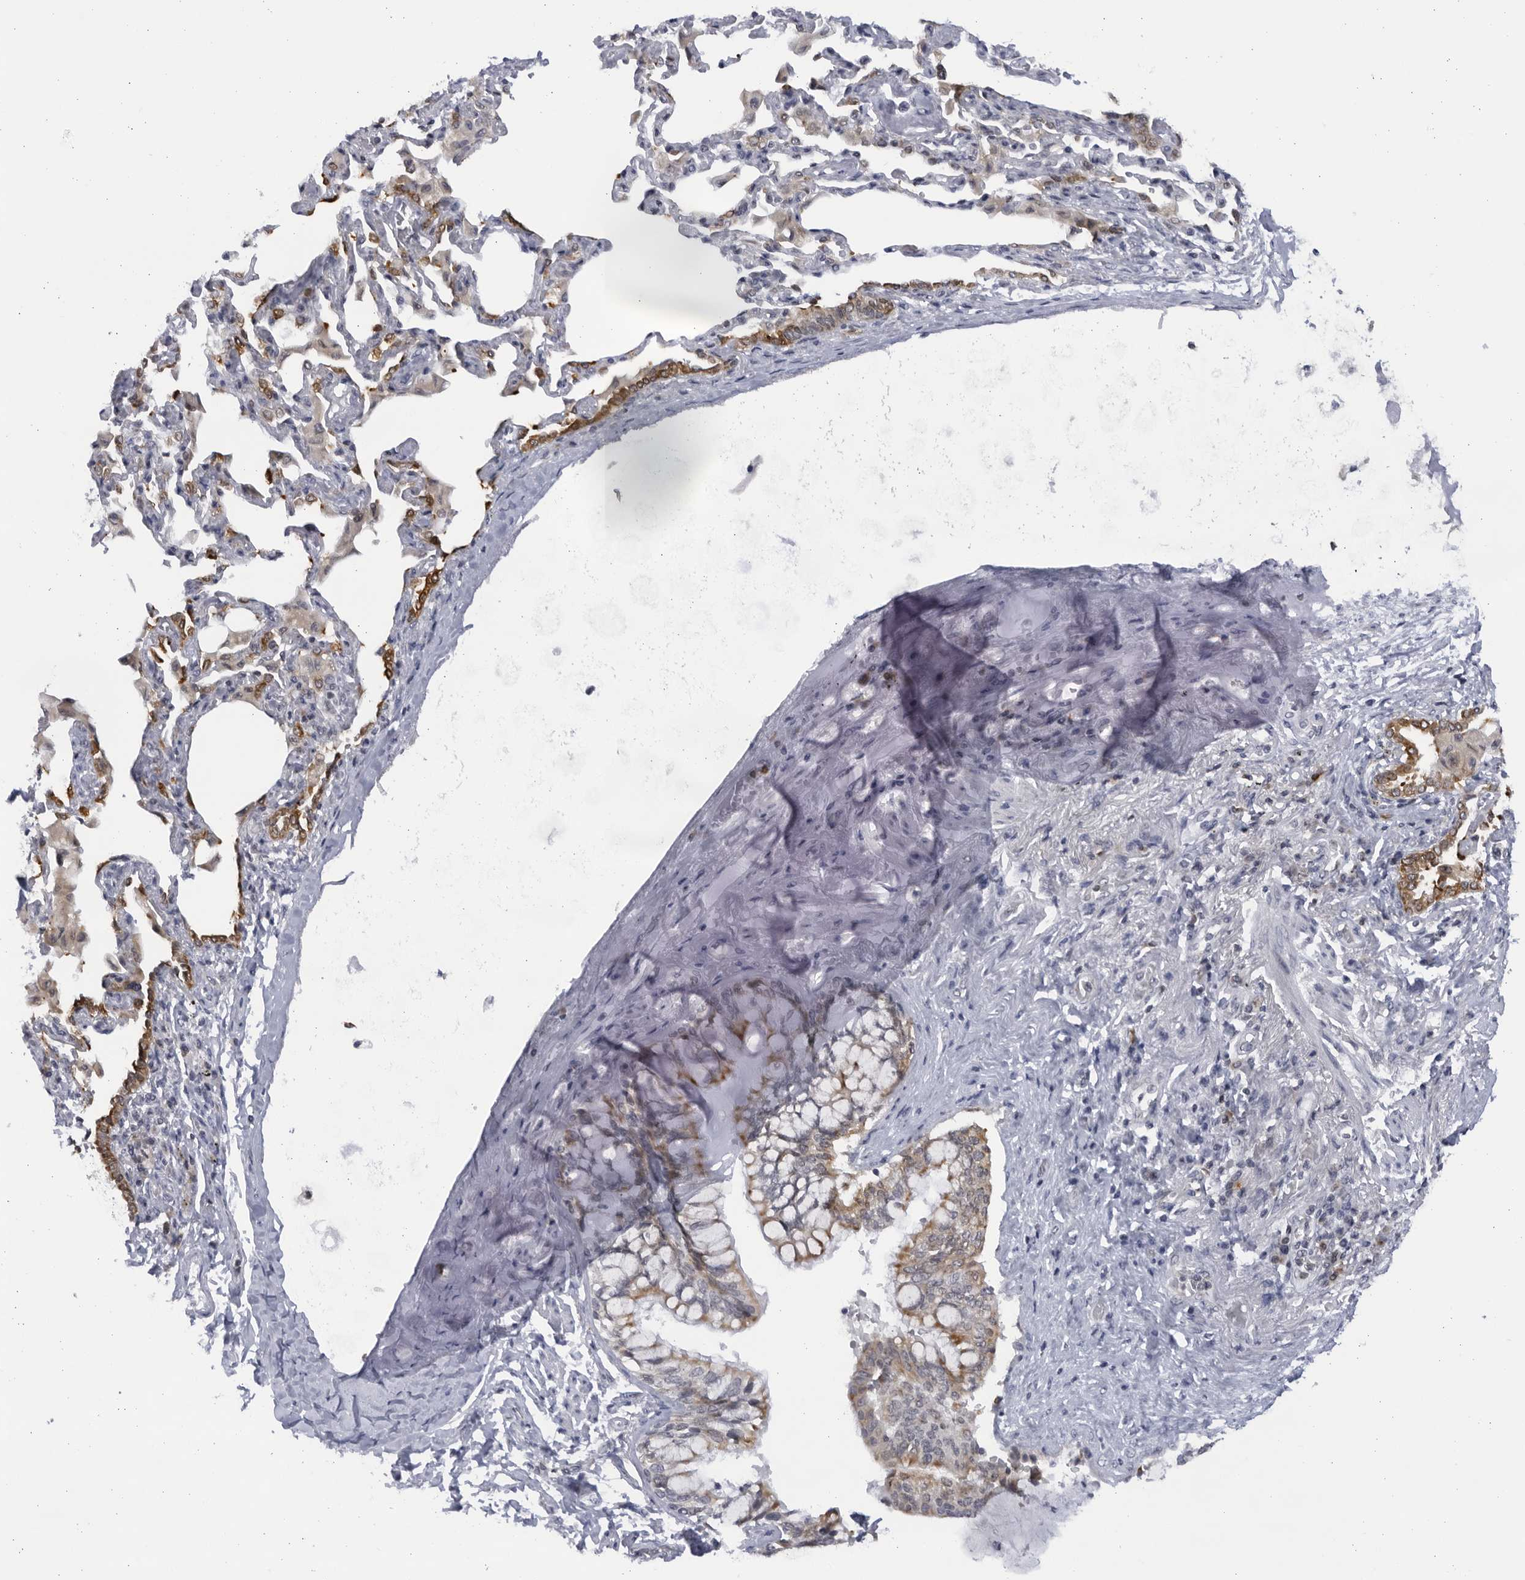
{"staining": {"intensity": "moderate", "quantity": ">75%", "location": "cytoplasmic/membranous"}, "tissue": "bronchus", "cell_type": "Respiratory epithelial cells", "image_type": "normal", "snomed": [{"axis": "morphology", "description": "Normal tissue, NOS"}, {"axis": "morphology", "description": "Inflammation, NOS"}, {"axis": "topography", "description": "Lung"}], "caption": "The immunohistochemical stain labels moderate cytoplasmic/membranous staining in respiratory epithelial cells of benign bronchus. (IHC, brightfield microscopy, high magnification).", "gene": "SLC25A22", "patient": {"sex": "female", "age": 46}}